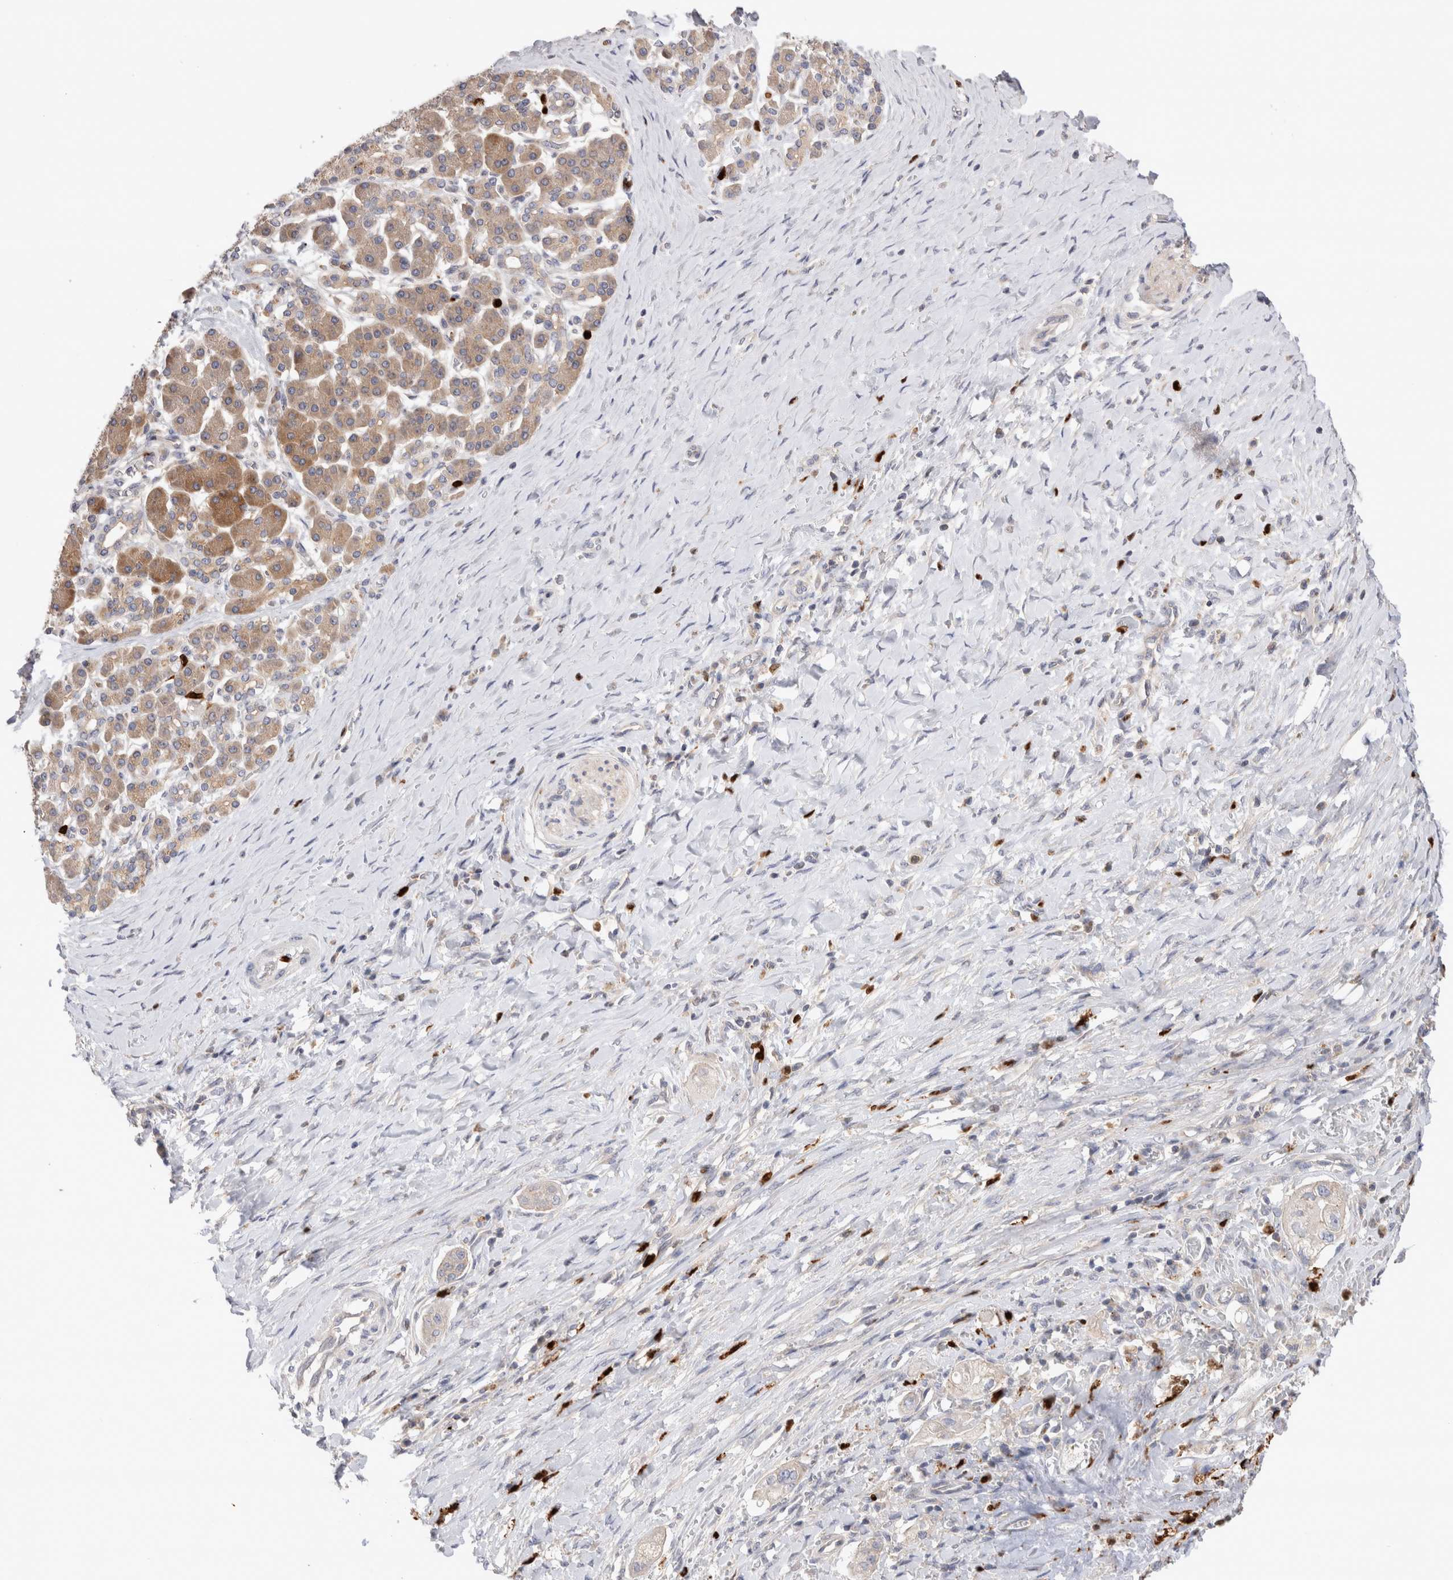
{"staining": {"intensity": "weak", "quantity": "<25%", "location": "cytoplasmic/membranous"}, "tissue": "pancreatic cancer", "cell_type": "Tumor cells", "image_type": "cancer", "snomed": [{"axis": "morphology", "description": "Adenocarcinoma, NOS"}, {"axis": "topography", "description": "Pancreas"}], "caption": "A photomicrograph of human pancreatic cancer is negative for staining in tumor cells. Brightfield microscopy of immunohistochemistry stained with DAB (brown) and hematoxylin (blue), captured at high magnification.", "gene": "NXT2", "patient": {"sex": "male", "age": 58}}